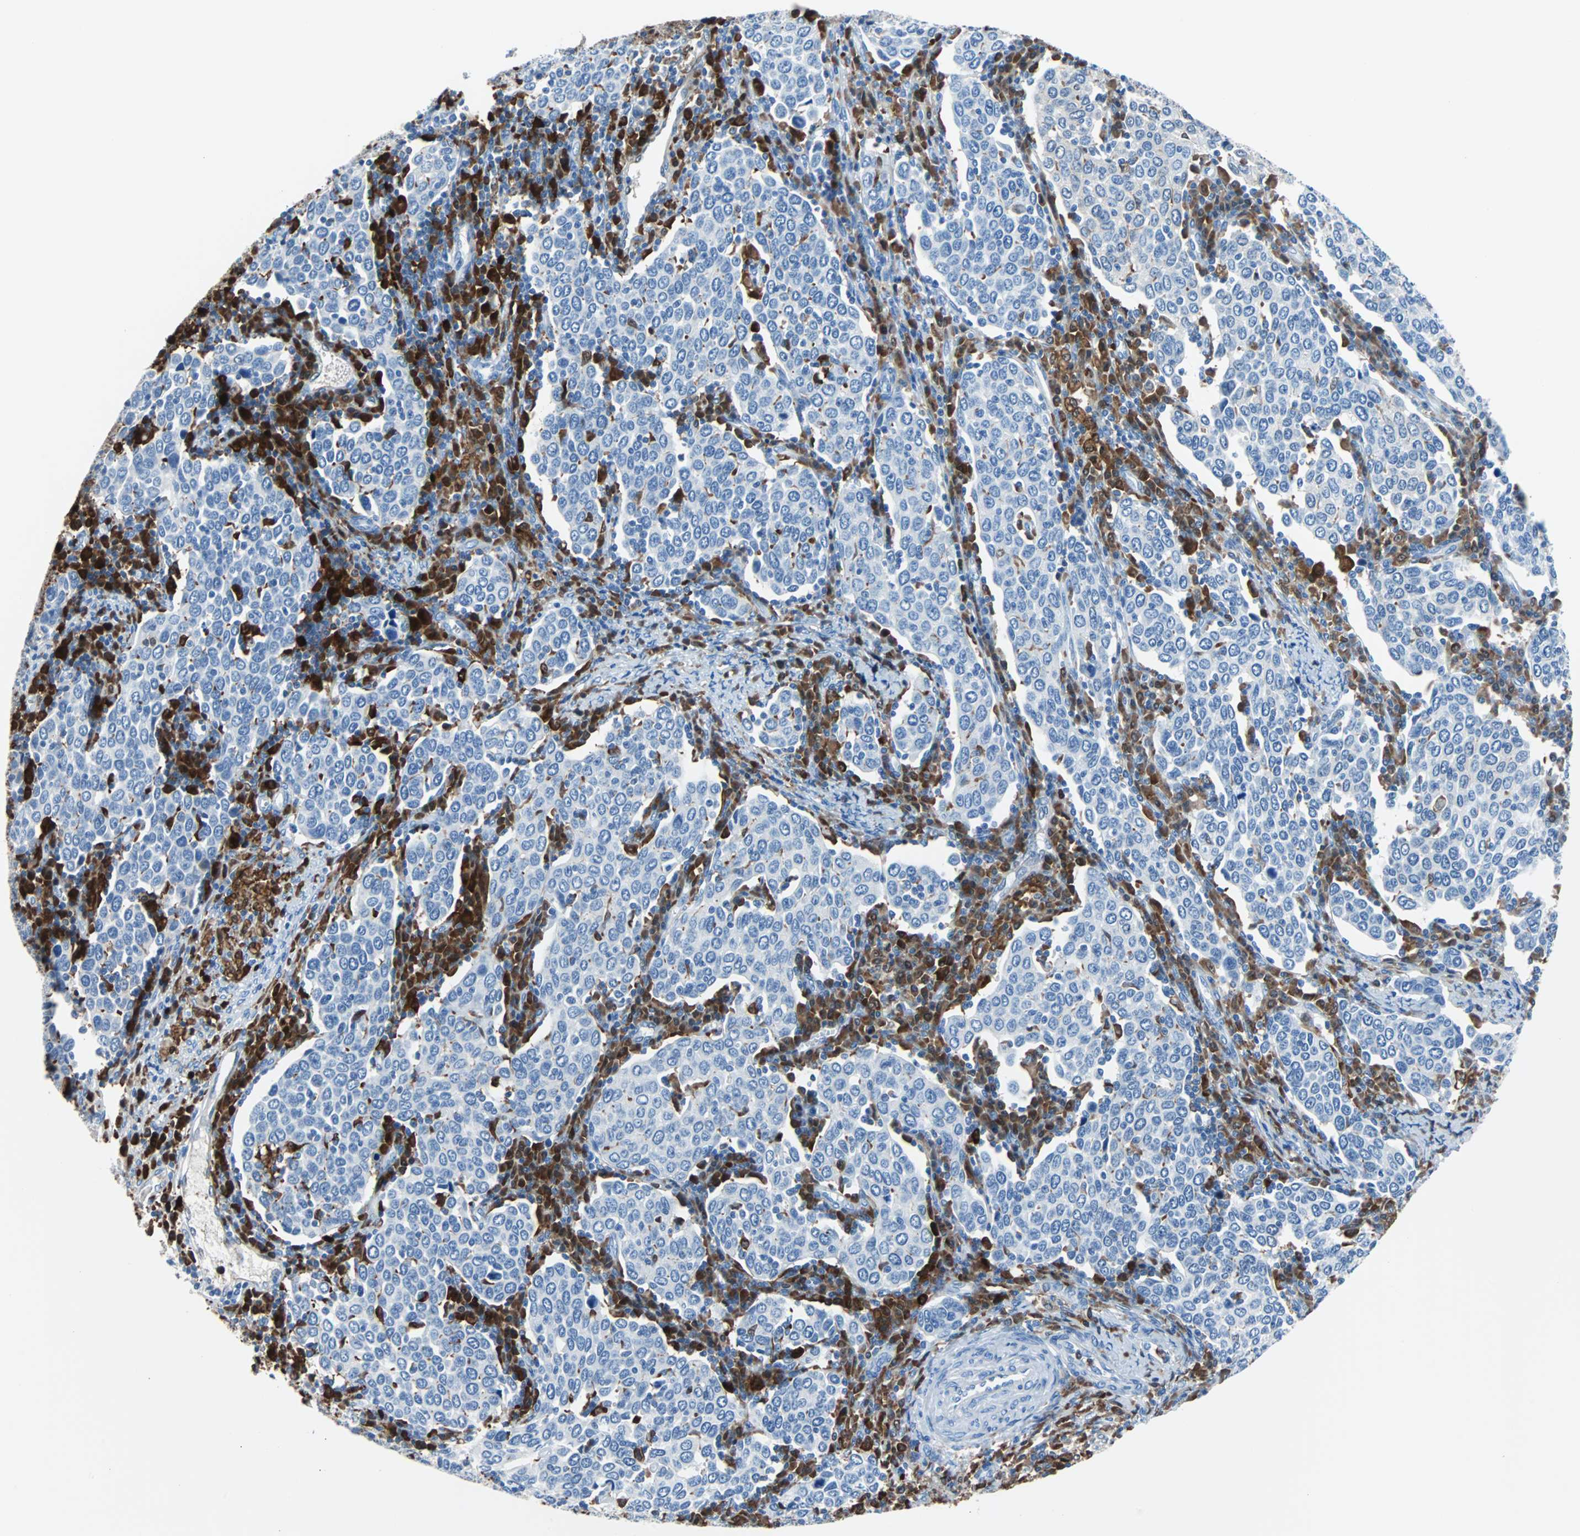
{"staining": {"intensity": "moderate", "quantity": ">75%", "location": "cytoplasmic/membranous"}, "tissue": "cervical cancer", "cell_type": "Tumor cells", "image_type": "cancer", "snomed": [{"axis": "morphology", "description": "Squamous cell carcinoma, NOS"}, {"axis": "topography", "description": "Cervix"}], "caption": "Squamous cell carcinoma (cervical) stained for a protein displays moderate cytoplasmic/membranous positivity in tumor cells.", "gene": "SYK", "patient": {"sex": "female", "age": 40}}